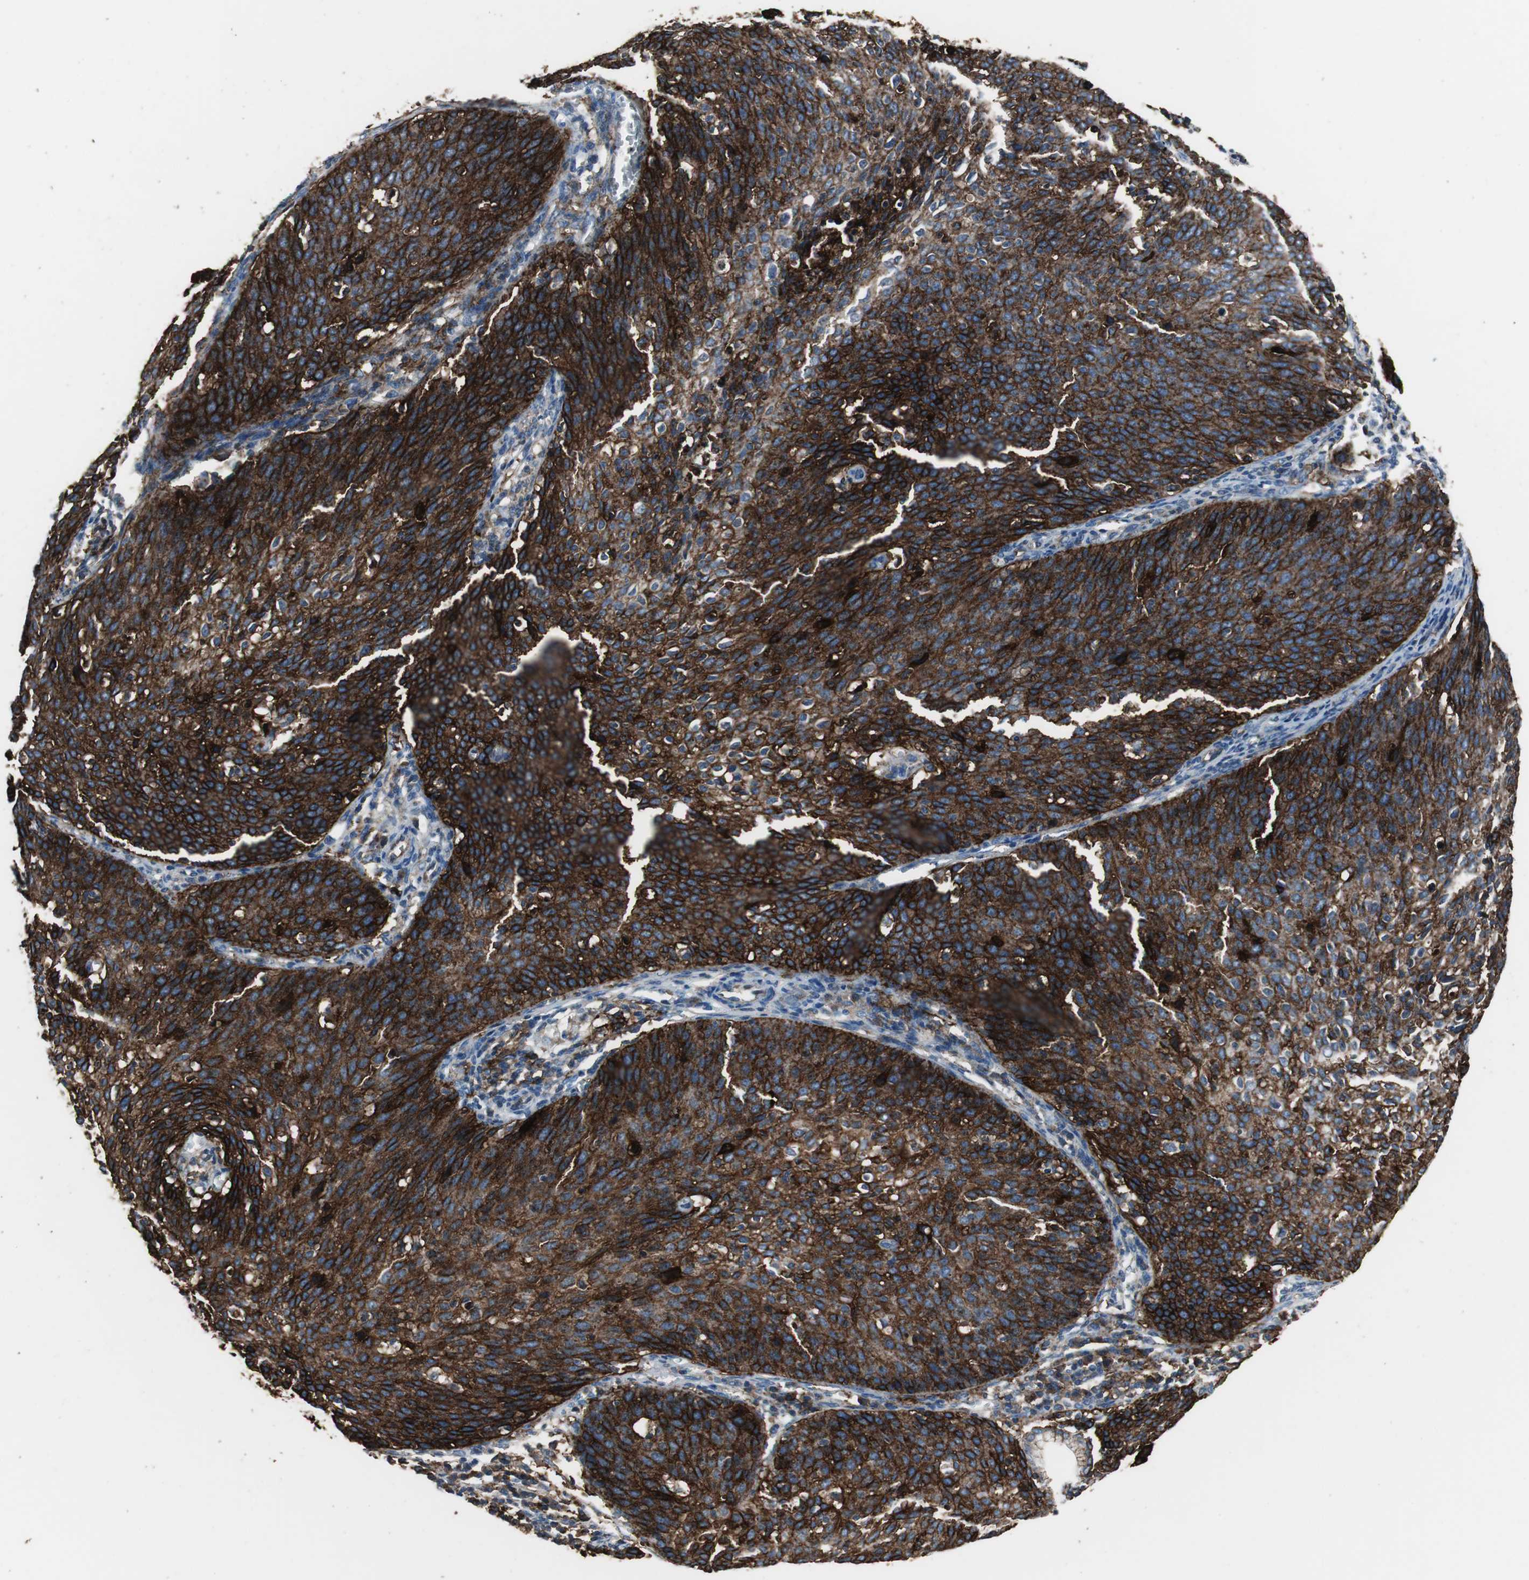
{"staining": {"intensity": "strong", "quantity": ">75%", "location": "cytoplasmic/membranous"}, "tissue": "cervical cancer", "cell_type": "Tumor cells", "image_type": "cancer", "snomed": [{"axis": "morphology", "description": "Squamous cell carcinoma, NOS"}, {"axis": "topography", "description": "Cervix"}], "caption": "This is a micrograph of immunohistochemistry staining of cervical squamous cell carcinoma, which shows strong expression in the cytoplasmic/membranous of tumor cells.", "gene": "F11R", "patient": {"sex": "female", "age": 38}}